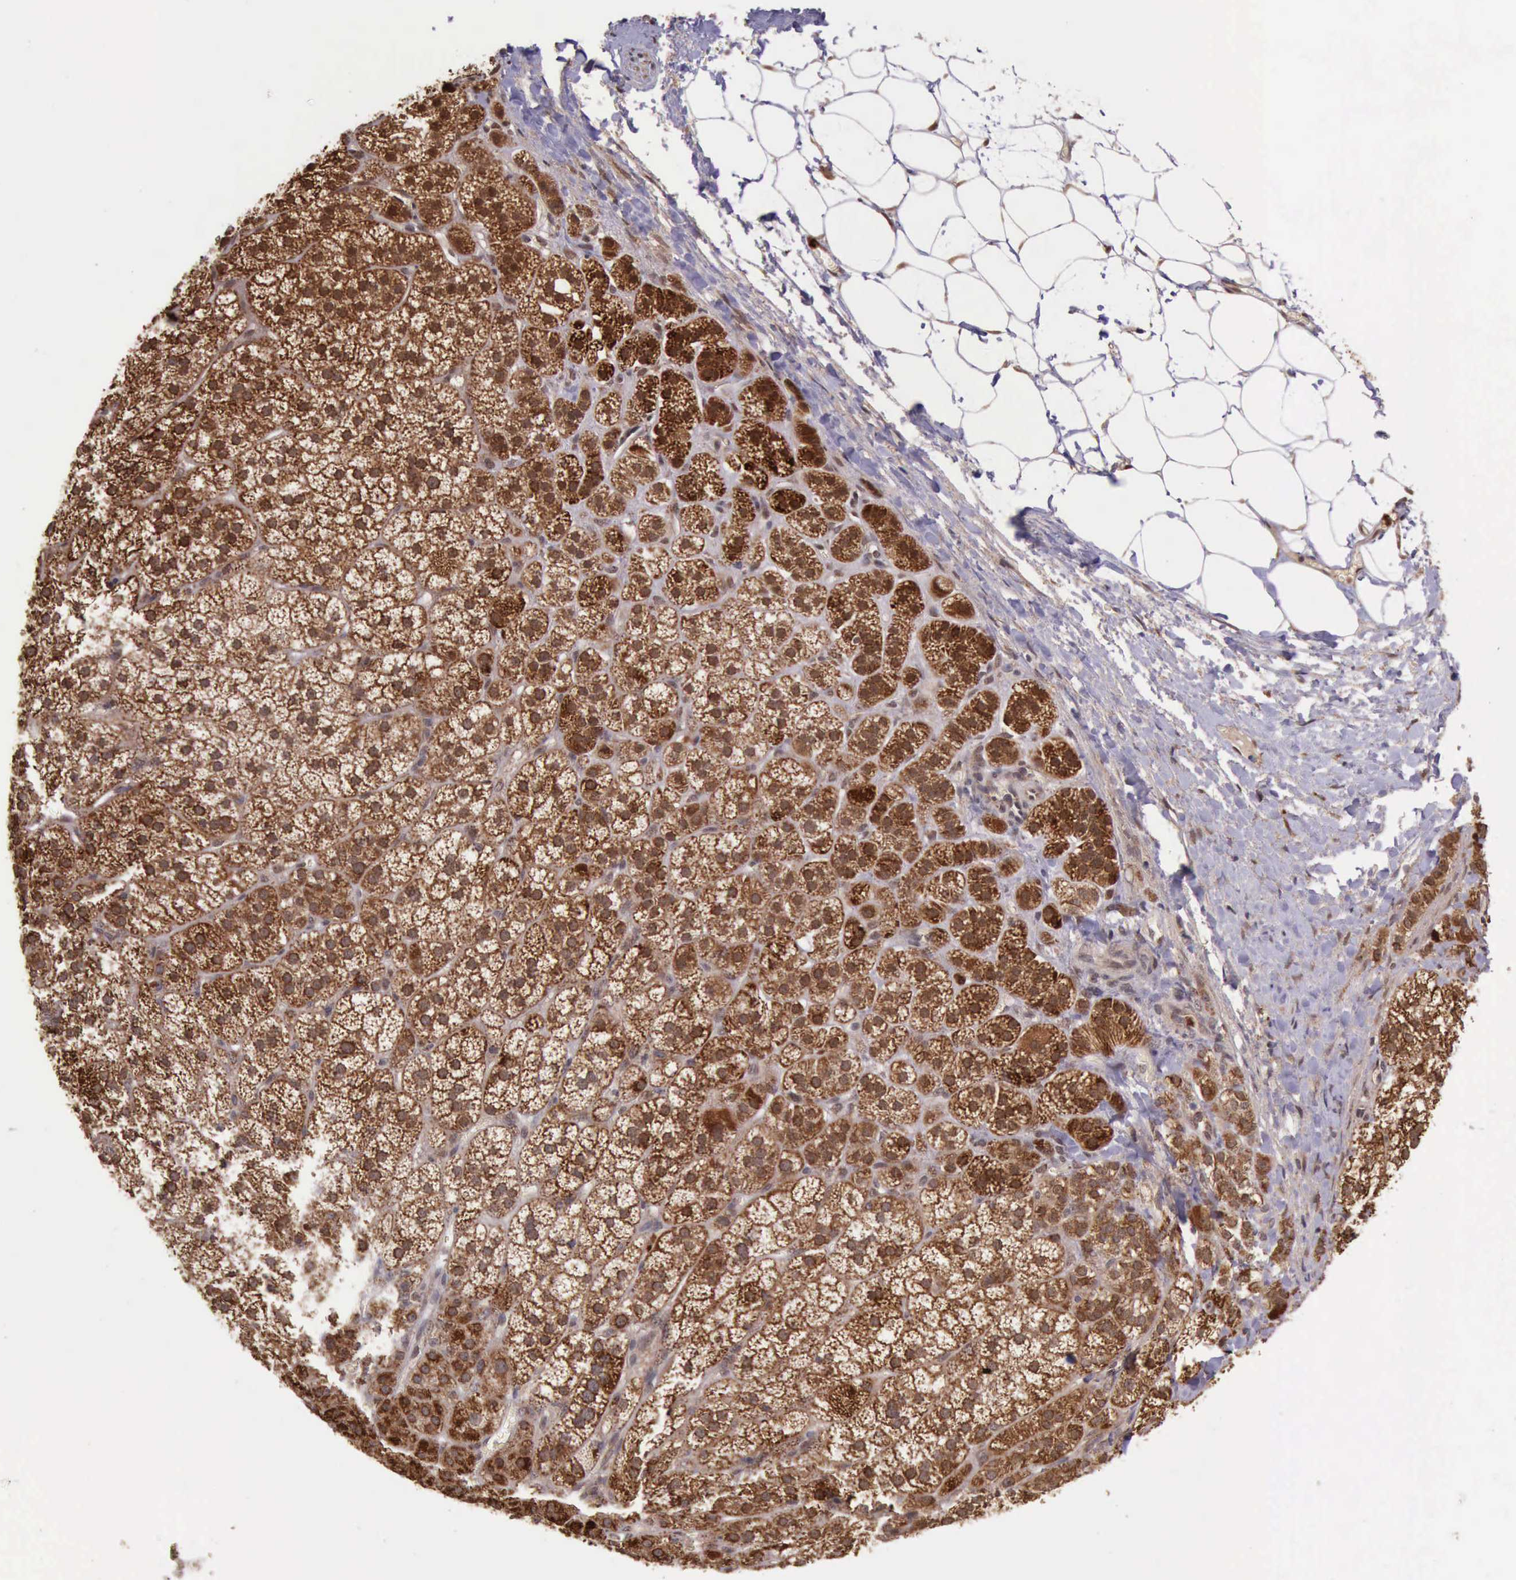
{"staining": {"intensity": "strong", "quantity": ">75%", "location": "cytoplasmic/membranous"}, "tissue": "adrenal gland", "cell_type": "Glandular cells", "image_type": "normal", "snomed": [{"axis": "morphology", "description": "Normal tissue, NOS"}, {"axis": "topography", "description": "Adrenal gland"}], "caption": "Protein expression by immunohistochemistry reveals strong cytoplasmic/membranous positivity in about >75% of glandular cells in benign adrenal gland. The staining was performed using DAB (3,3'-diaminobenzidine), with brown indicating positive protein expression. Nuclei are stained blue with hematoxylin.", "gene": "ARMCX3", "patient": {"sex": "female", "age": 60}}